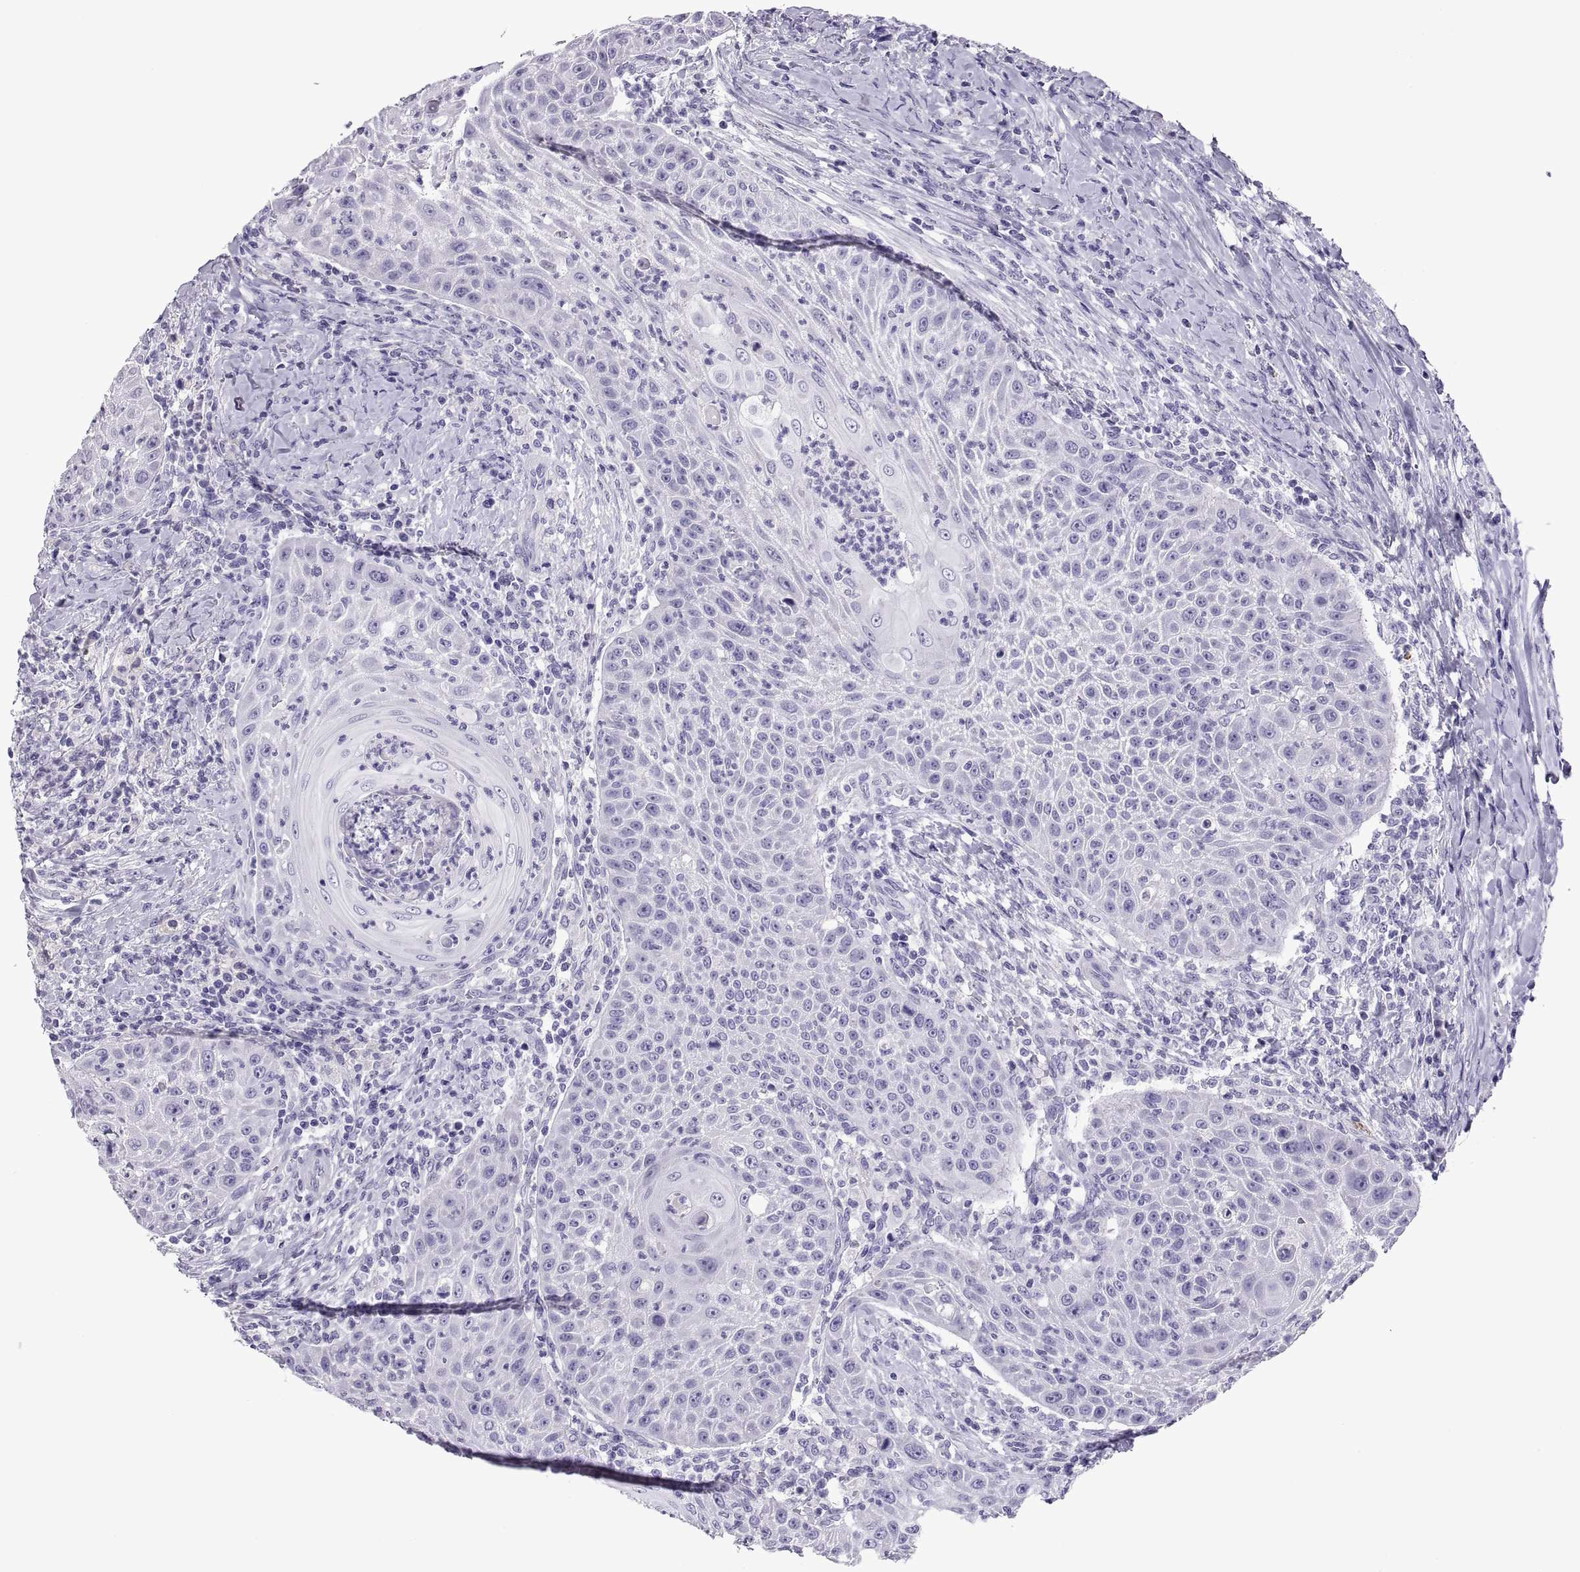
{"staining": {"intensity": "negative", "quantity": "none", "location": "none"}, "tissue": "head and neck cancer", "cell_type": "Tumor cells", "image_type": "cancer", "snomed": [{"axis": "morphology", "description": "Squamous cell carcinoma, NOS"}, {"axis": "topography", "description": "Head-Neck"}], "caption": "A photomicrograph of human head and neck cancer (squamous cell carcinoma) is negative for staining in tumor cells. (Immunohistochemistry (ihc), brightfield microscopy, high magnification).", "gene": "RGS20", "patient": {"sex": "male", "age": 69}}